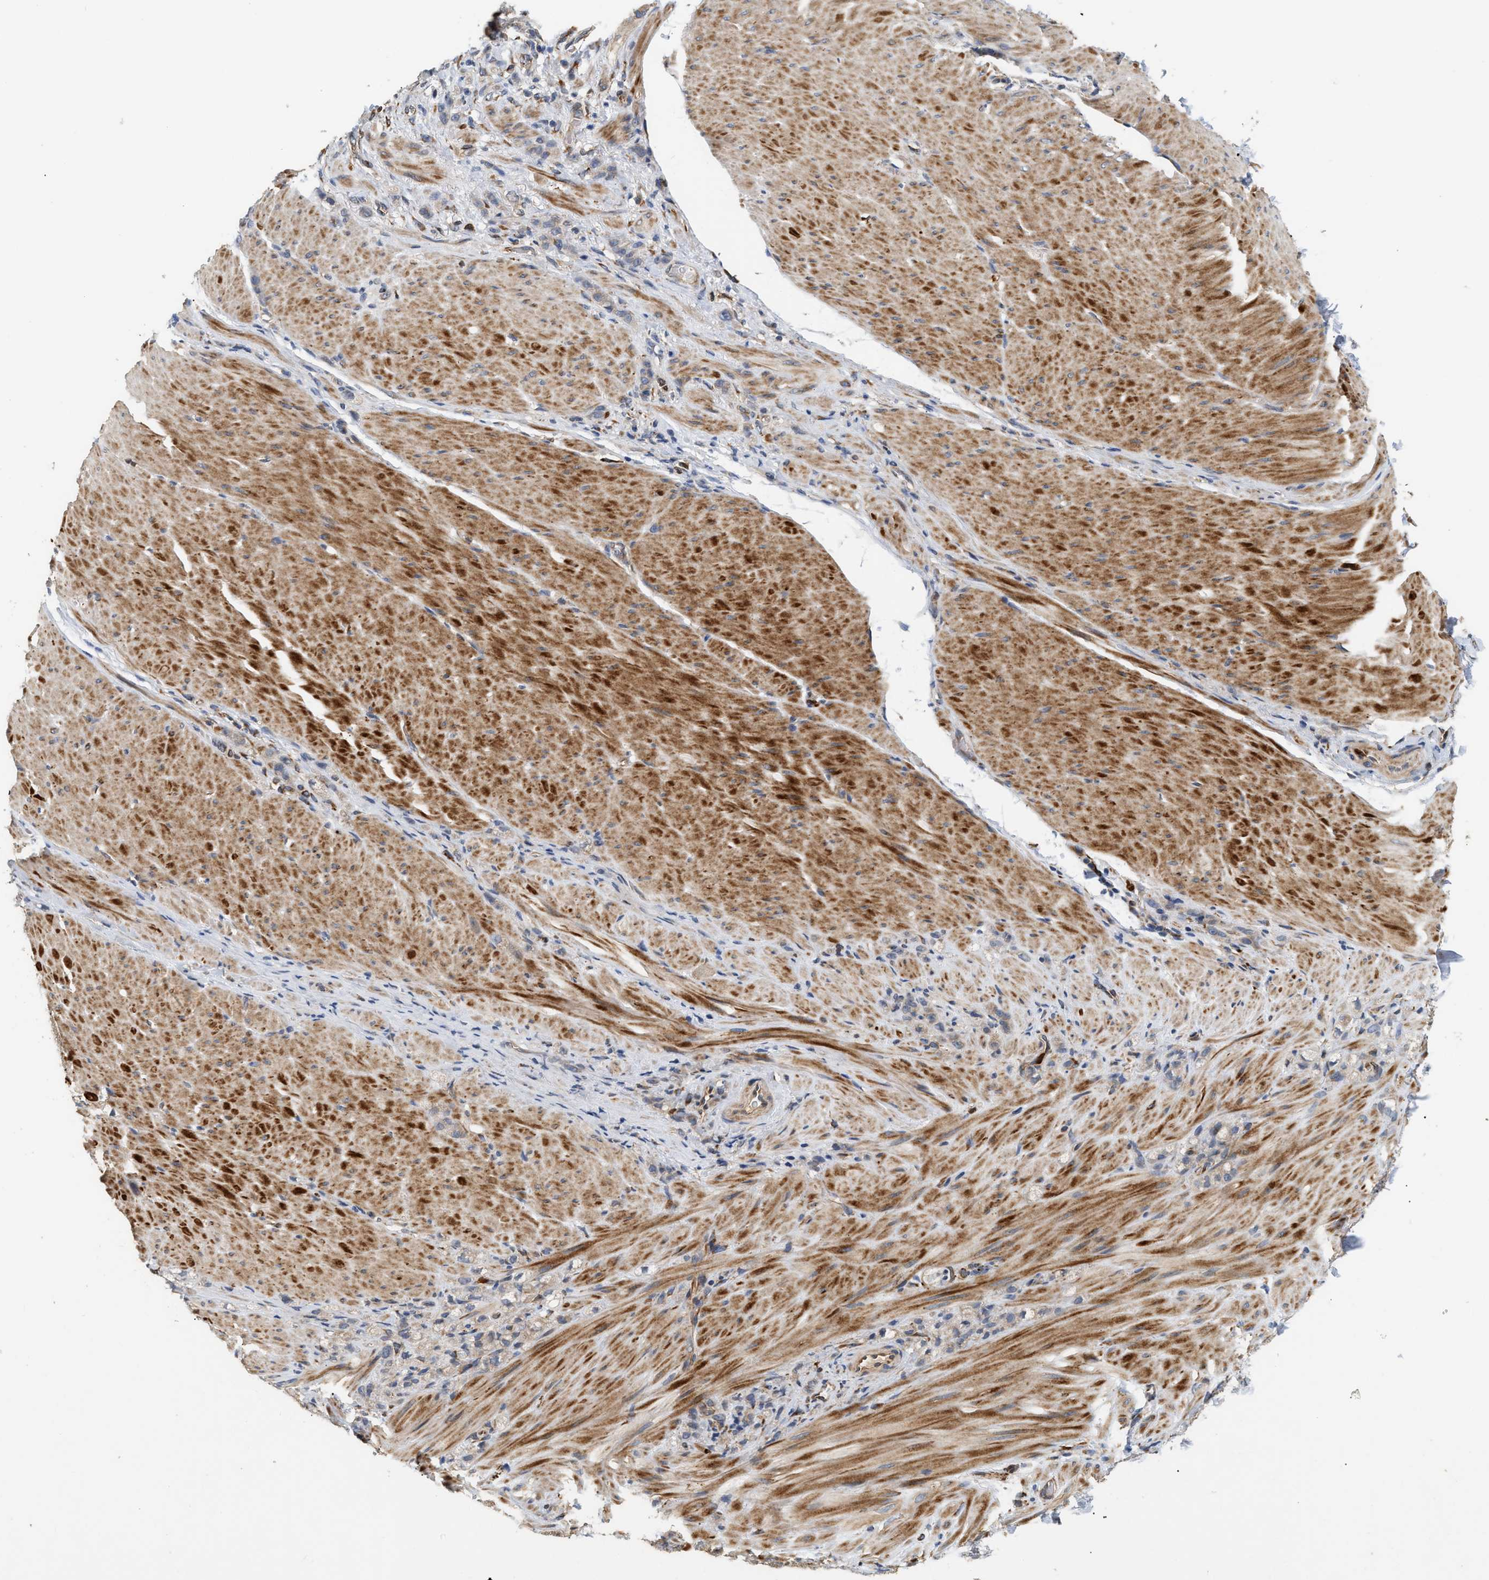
{"staining": {"intensity": "weak", "quantity": ">75%", "location": "cytoplasmic/membranous"}, "tissue": "stomach cancer", "cell_type": "Tumor cells", "image_type": "cancer", "snomed": [{"axis": "morphology", "description": "Normal tissue, NOS"}, {"axis": "morphology", "description": "Adenocarcinoma, NOS"}, {"axis": "topography", "description": "Stomach"}], "caption": "Stomach cancer tissue shows weak cytoplasmic/membranous positivity in approximately >75% of tumor cells", "gene": "PLCD1", "patient": {"sex": "male", "age": 82}}